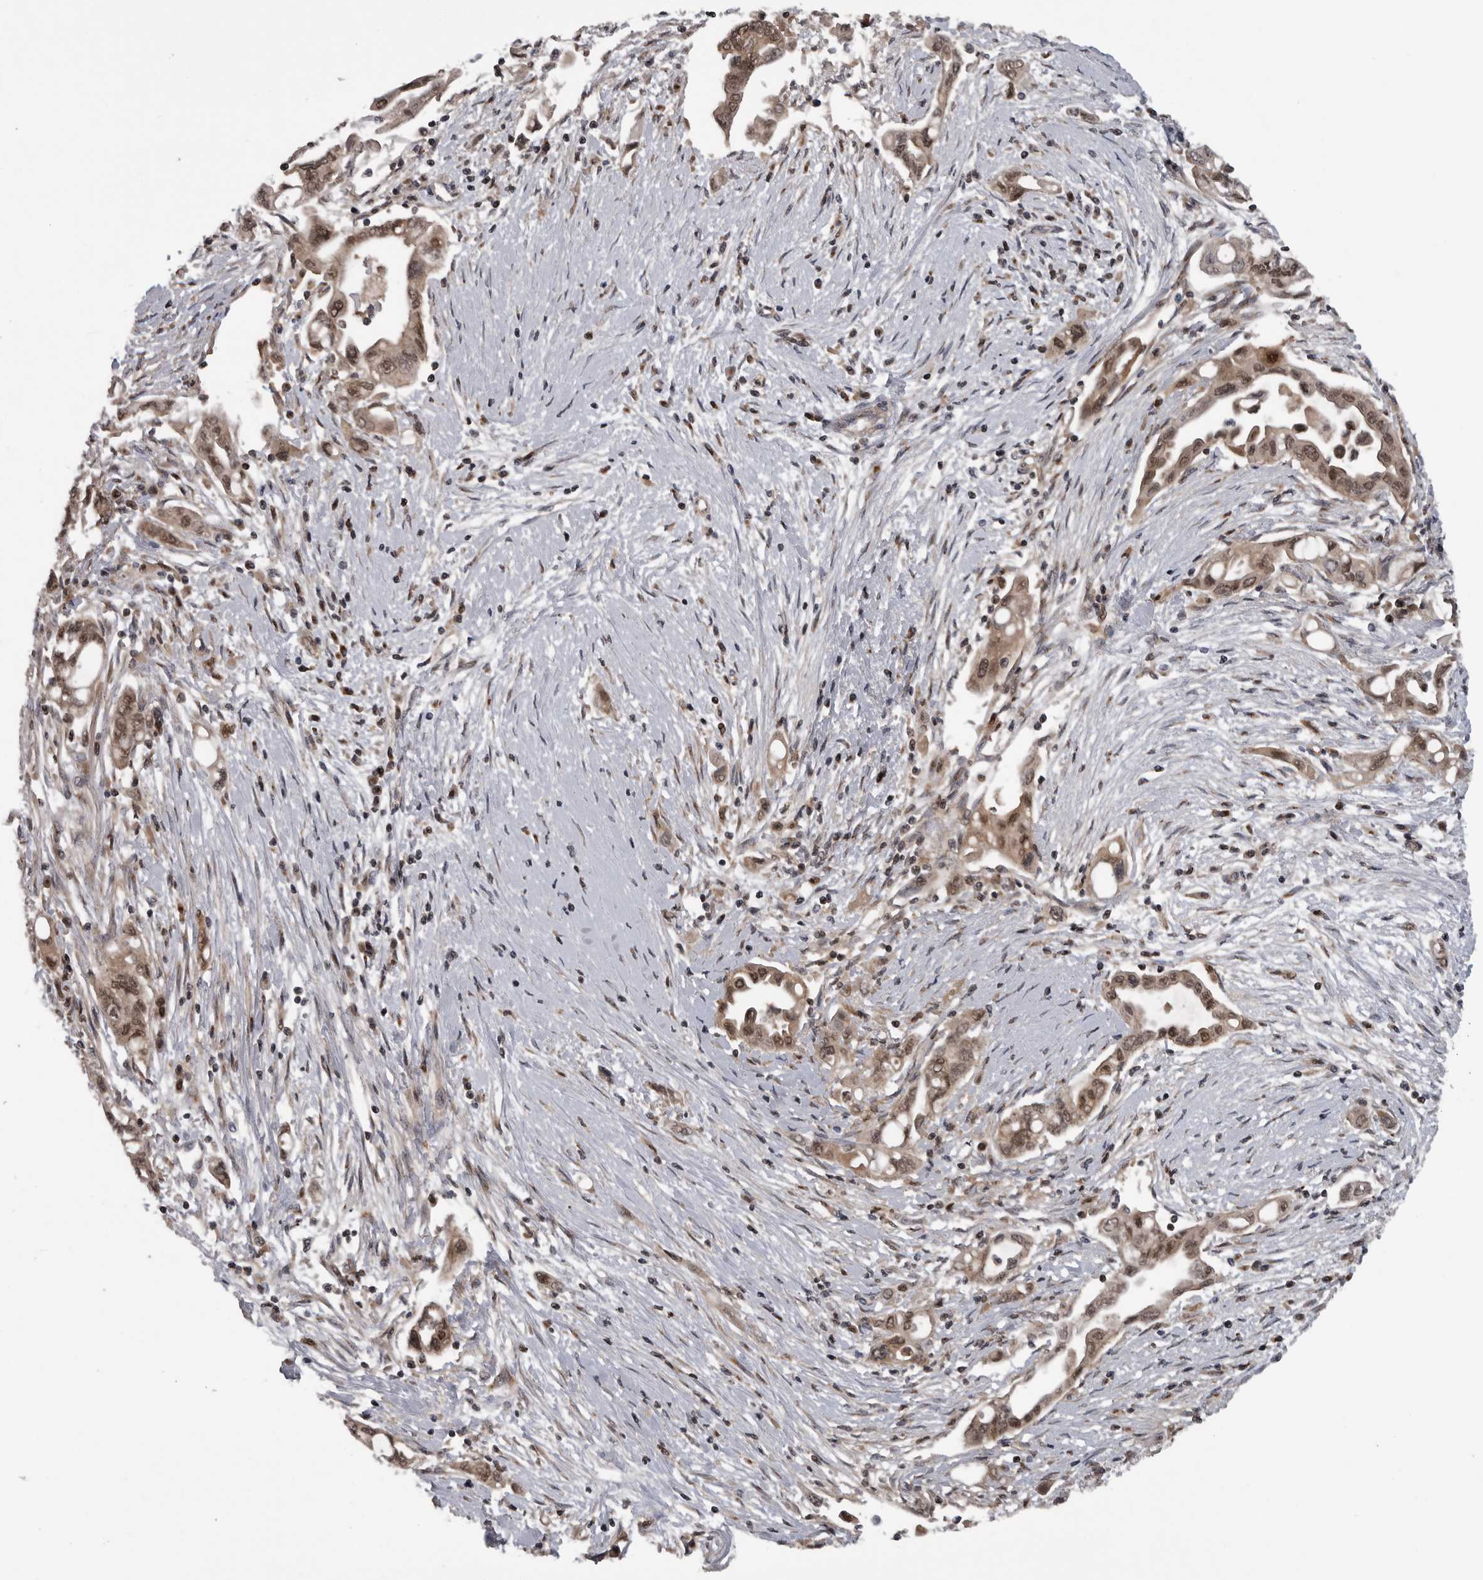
{"staining": {"intensity": "moderate", "quantity": ">75%", "location": "cytoplasmic/membranous,nuclear"}, "tissue": "pancreatic cancer", "cell_type": "Tumor cells", "image_type": "cancer", "snomed": [{"axis": "morphology", "description": "Adenocarcinoma, NOS"}, {"axis": "topography", "description": "Pancreas"}], "caption": "Immunohistochemical staining of pancreatic cancer (adenocarcinoma) shows medium levels of moderate cytoplasmic/membranous and nuclear staining in about >75% of tumor cells.", "gene": "MAPK13", "patient": {"sex": "female", "age": 57}}